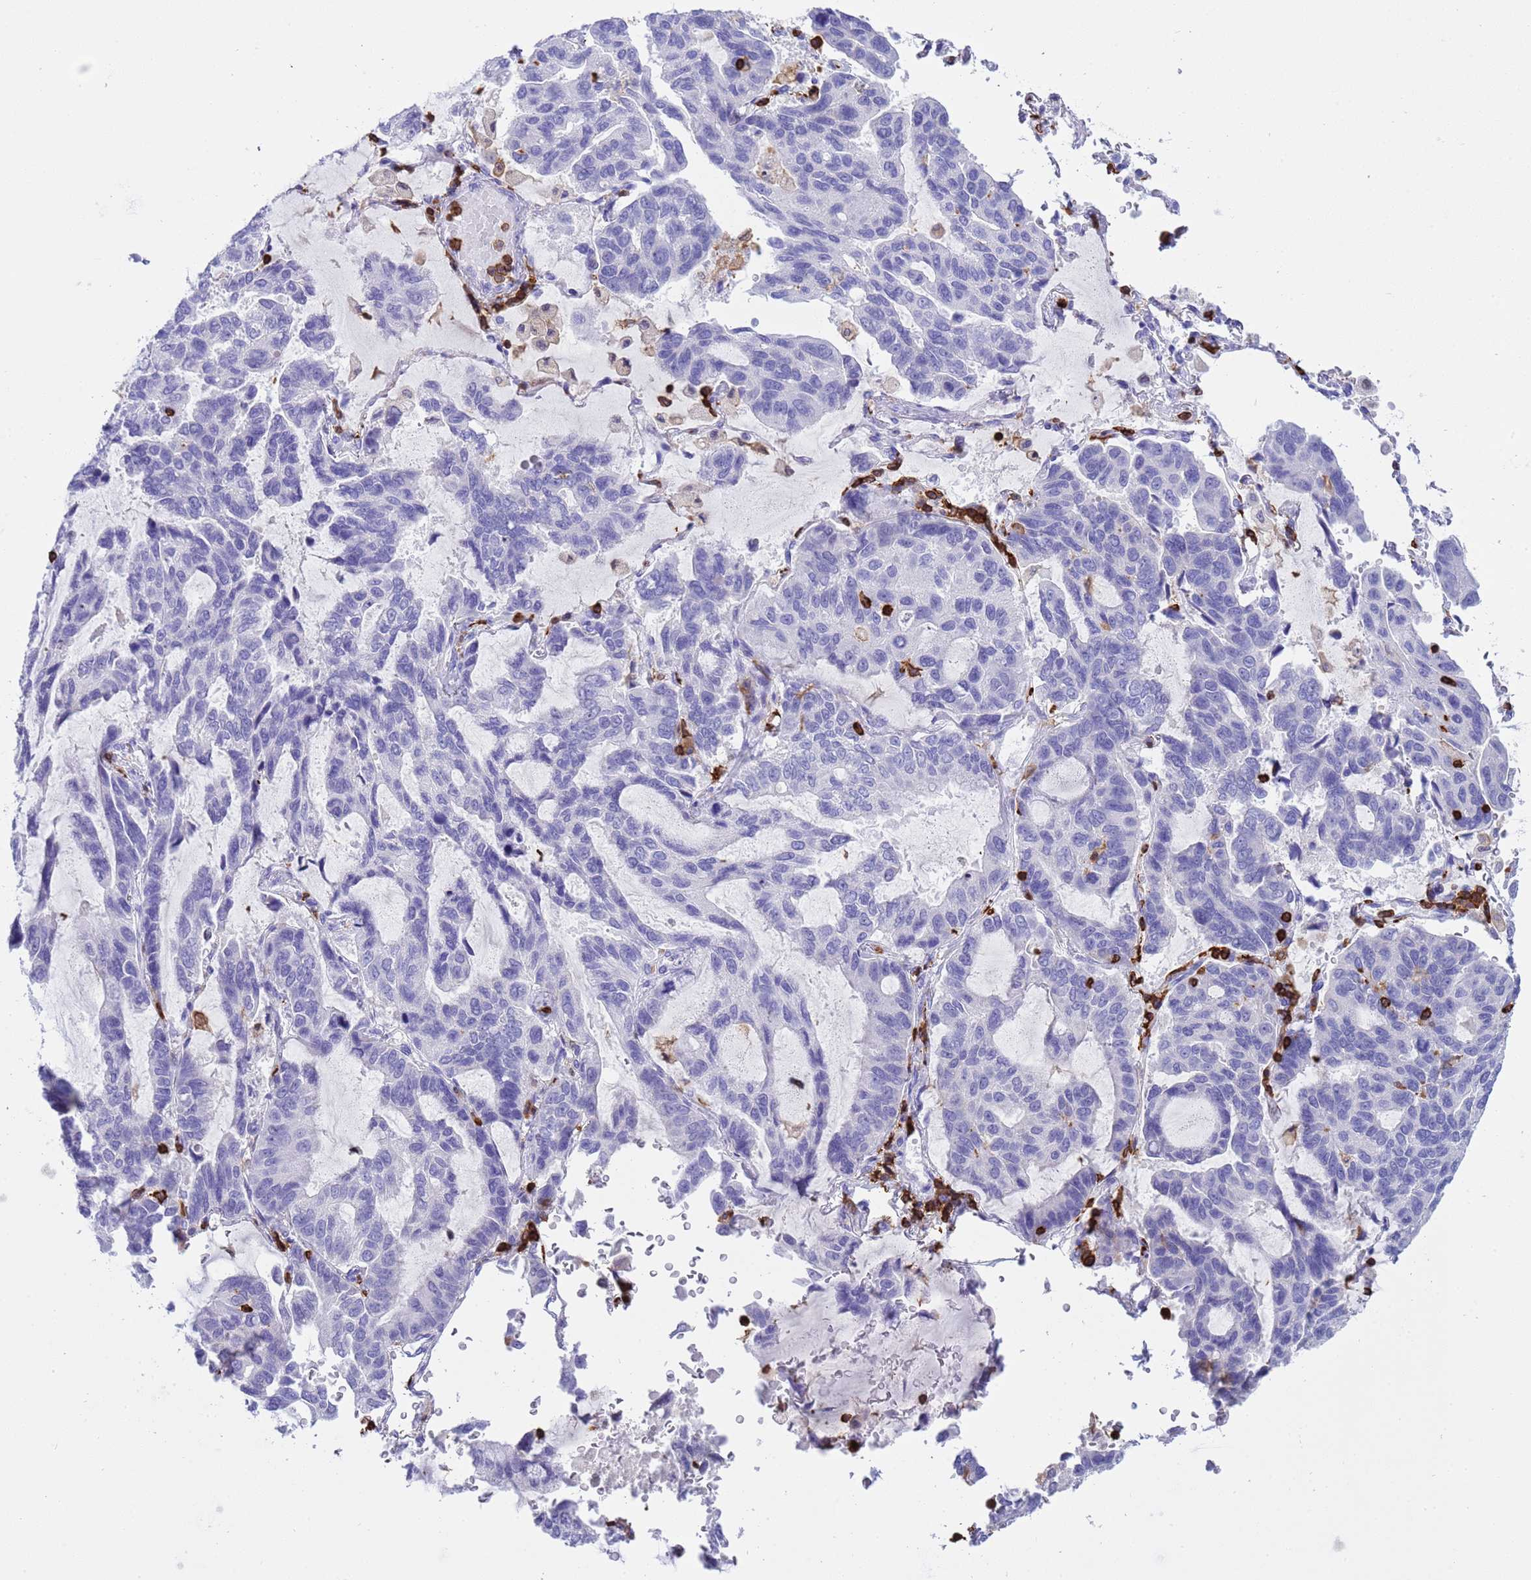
{"staining": {"intensity": "negative", "quantity": "none", "location": "none"}, "tissue": "lung cancer", "cell_type": "Tumor cells", "image_type": "cancer", "snomed": [{"axis": "morphology", "description": "Adenocarcinoma, NOS"}, {"axis": "topography", "description": "Lung"}], "caption": "Immunohistochemistry micrograph of neoplastic tissue: lung cancer (adenocarcinoma) stained with DAB shows no significant protein expression in tumor cells. Nuclei are stained in blue.", "gene": "IRF5", "patient": {"sex": "male", "age": 64}}